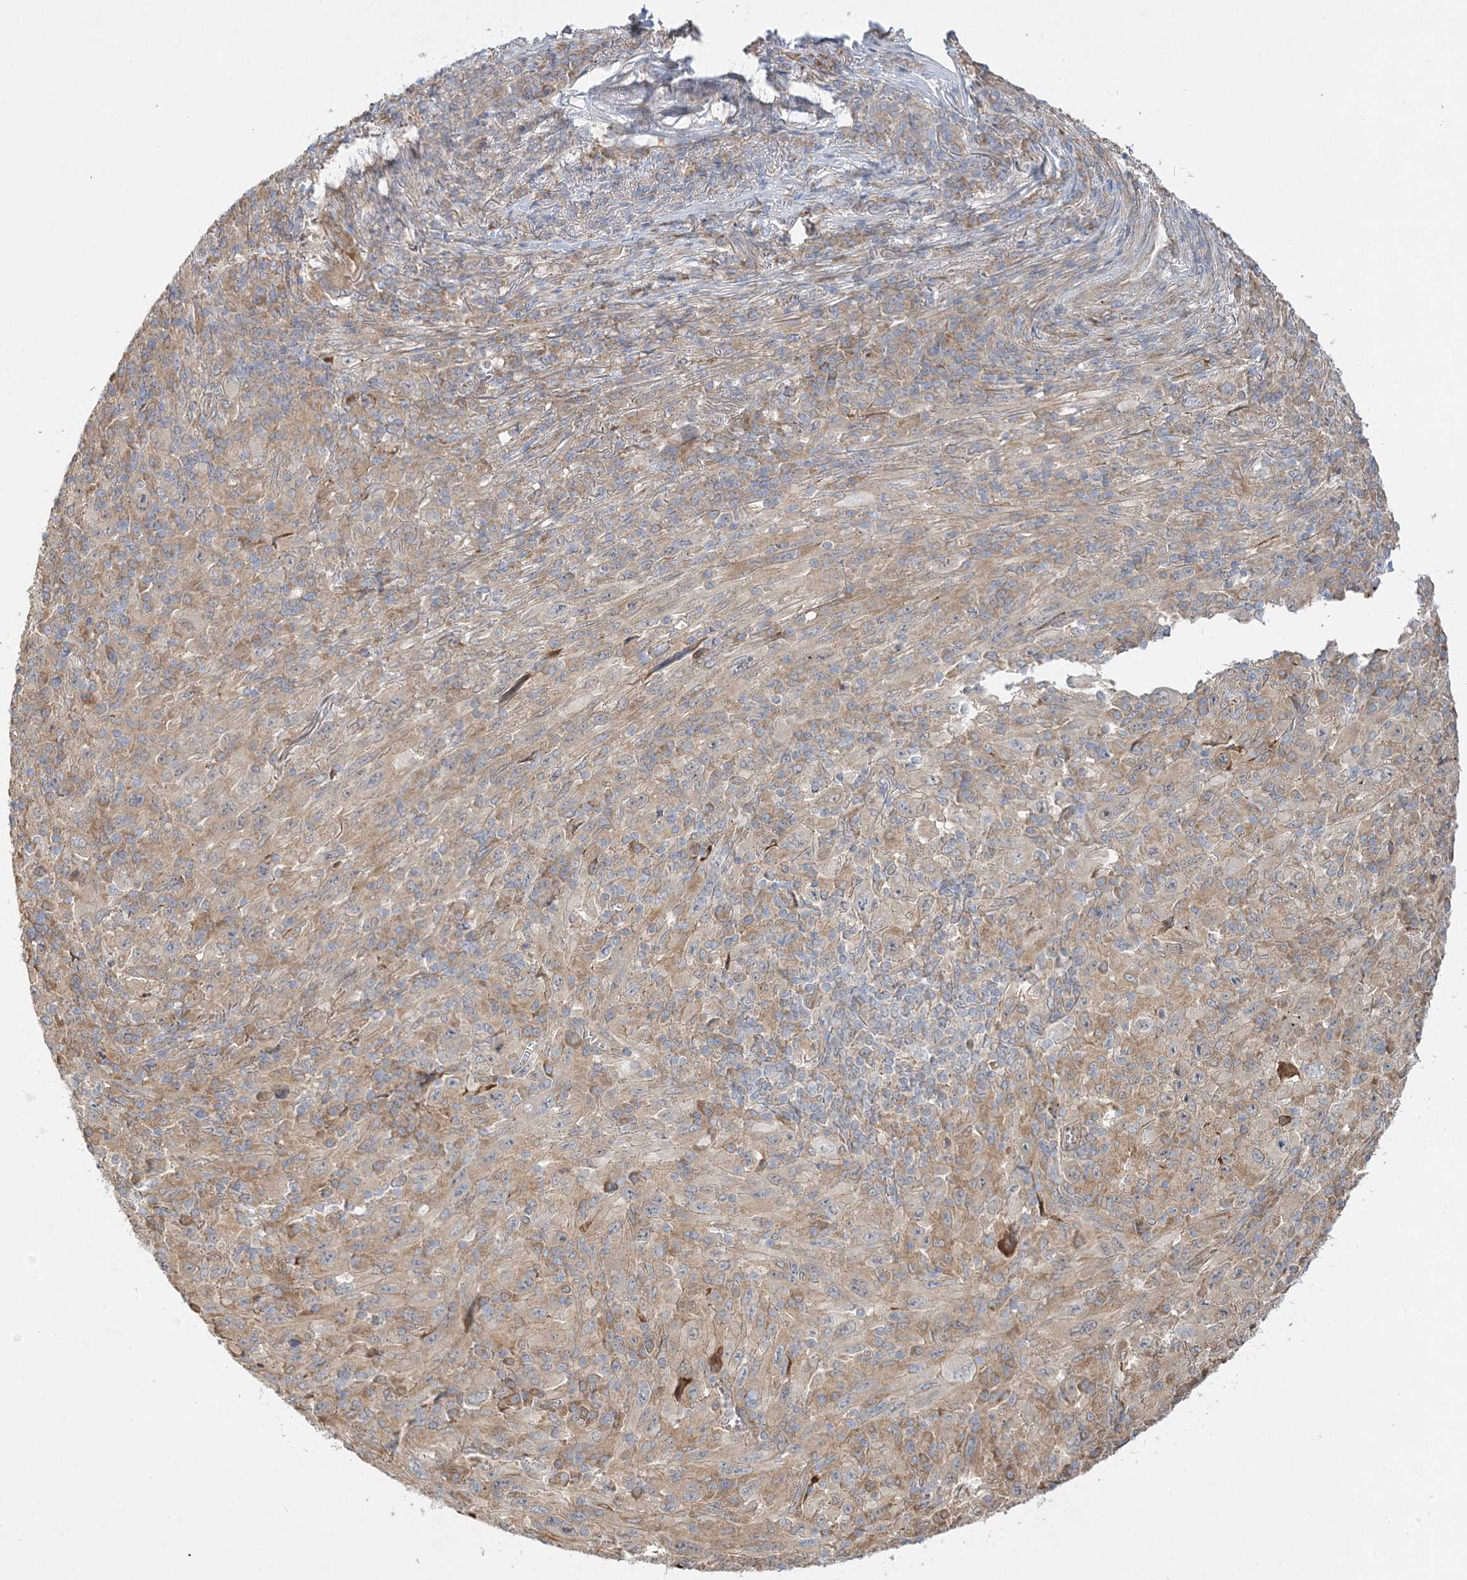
{"staining": {"intensity": "weak", "quantity": "<25%", "location": "cytoplasmic/membranous"}, "tissue": "melanoma", "cell_type": "Tumor cells", "image_type": "cancer", "snomed": [{"axis": "morphology", "description": "Malignant melanoma, Metastatic site"}, {"axis": "topography", "description": "Skin"}], "caption": "The histopathology image demonstrates no significant positivity in tumor cells of melanoma.", "gene": "ZFYVE16", "patient": {"sex": "female", "age": 56}}